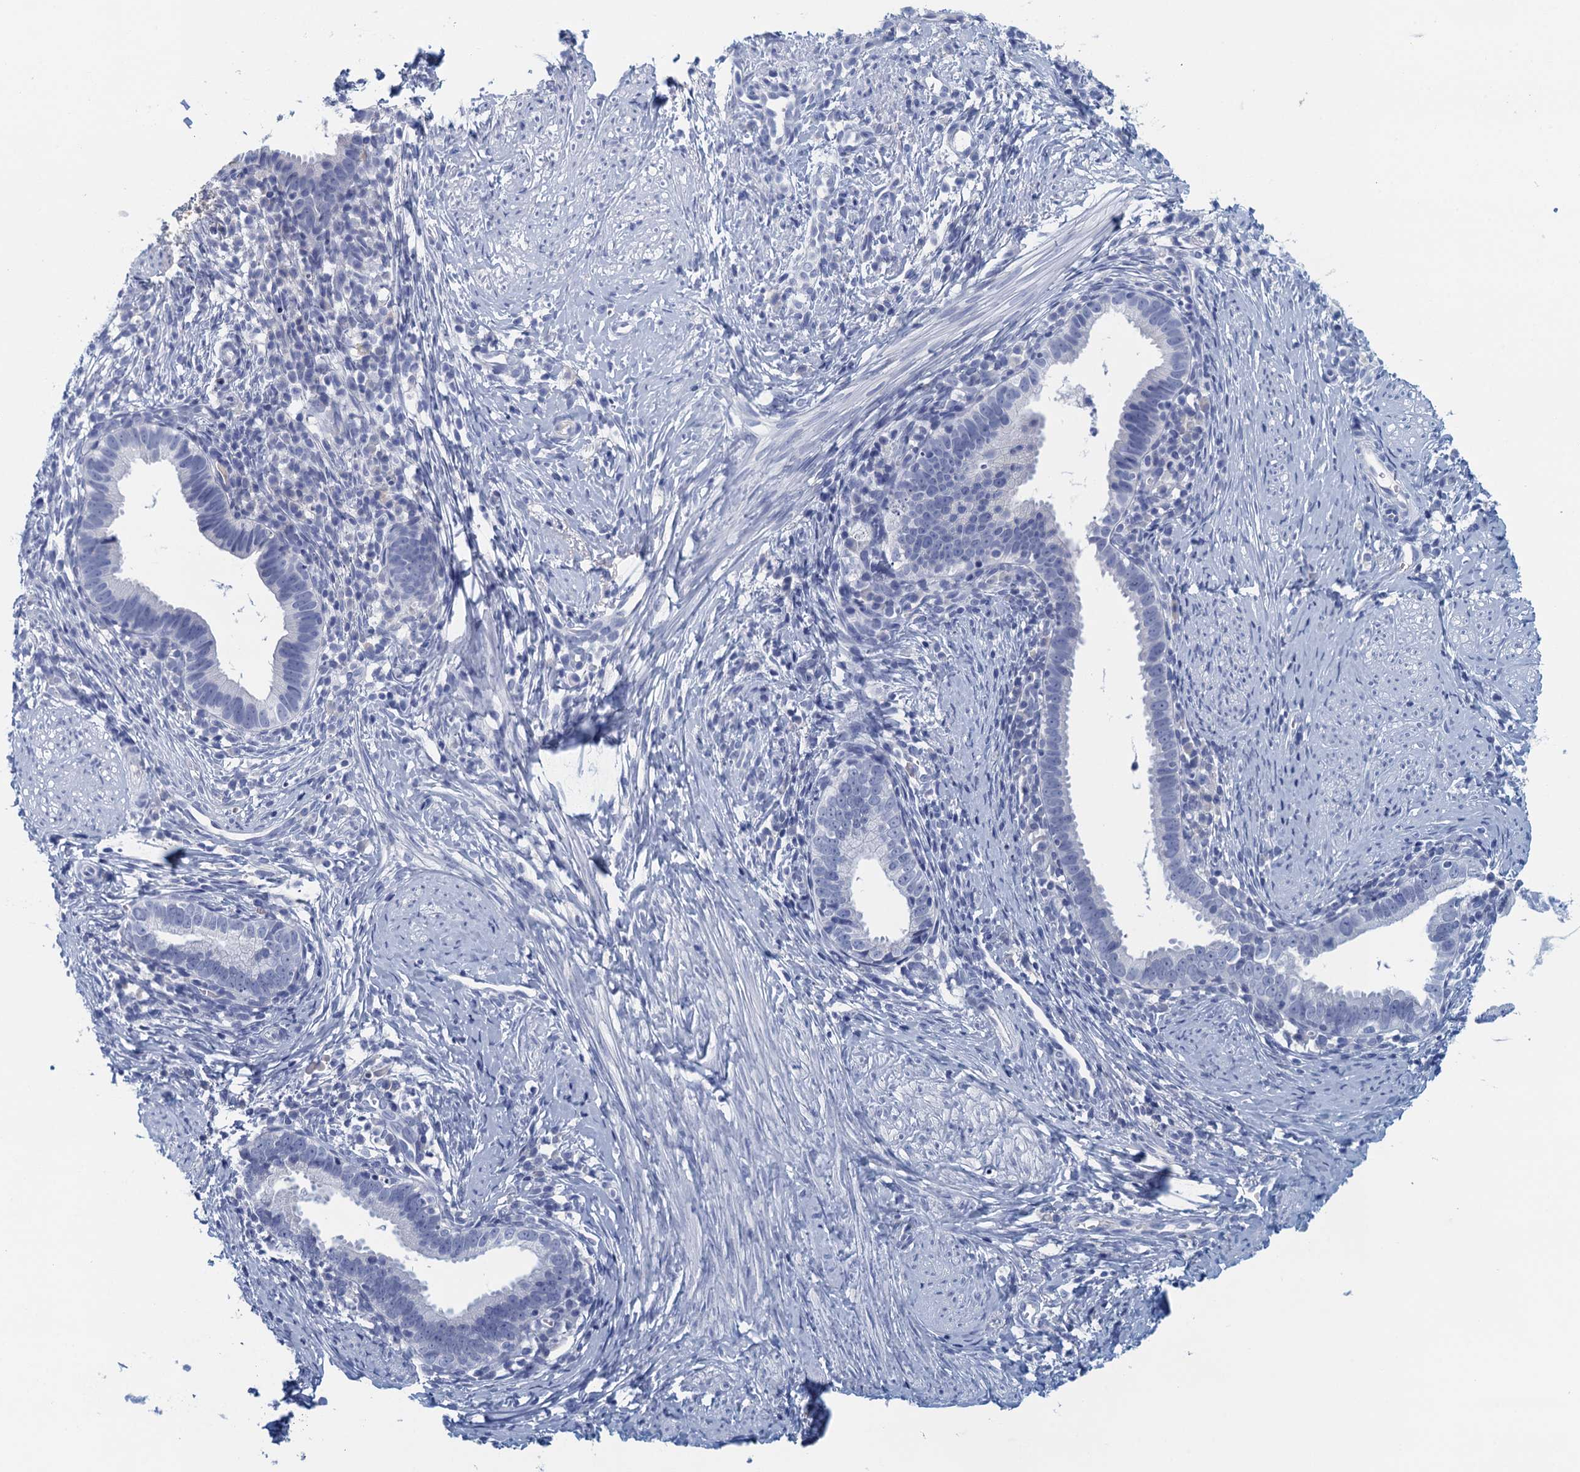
{"staining": {"intensity": "negative", "quantity": "none", "location": "none"}, "tissue": "cervical cancer", "cell_type": "Tumor cells", "image_type": "cancer", "snomed": [{"axis": "morphology", "description": "Adenocarcinoma, NOS"}, {"axis": "topography", "description": "Cervix"}], "caption": "Micrograph shows no protein staining in tumor cells of adenocarcinoma (cervical) tissue.", "gene": "CYP51A1", "patient": {"sex": "female", "age": 36}}